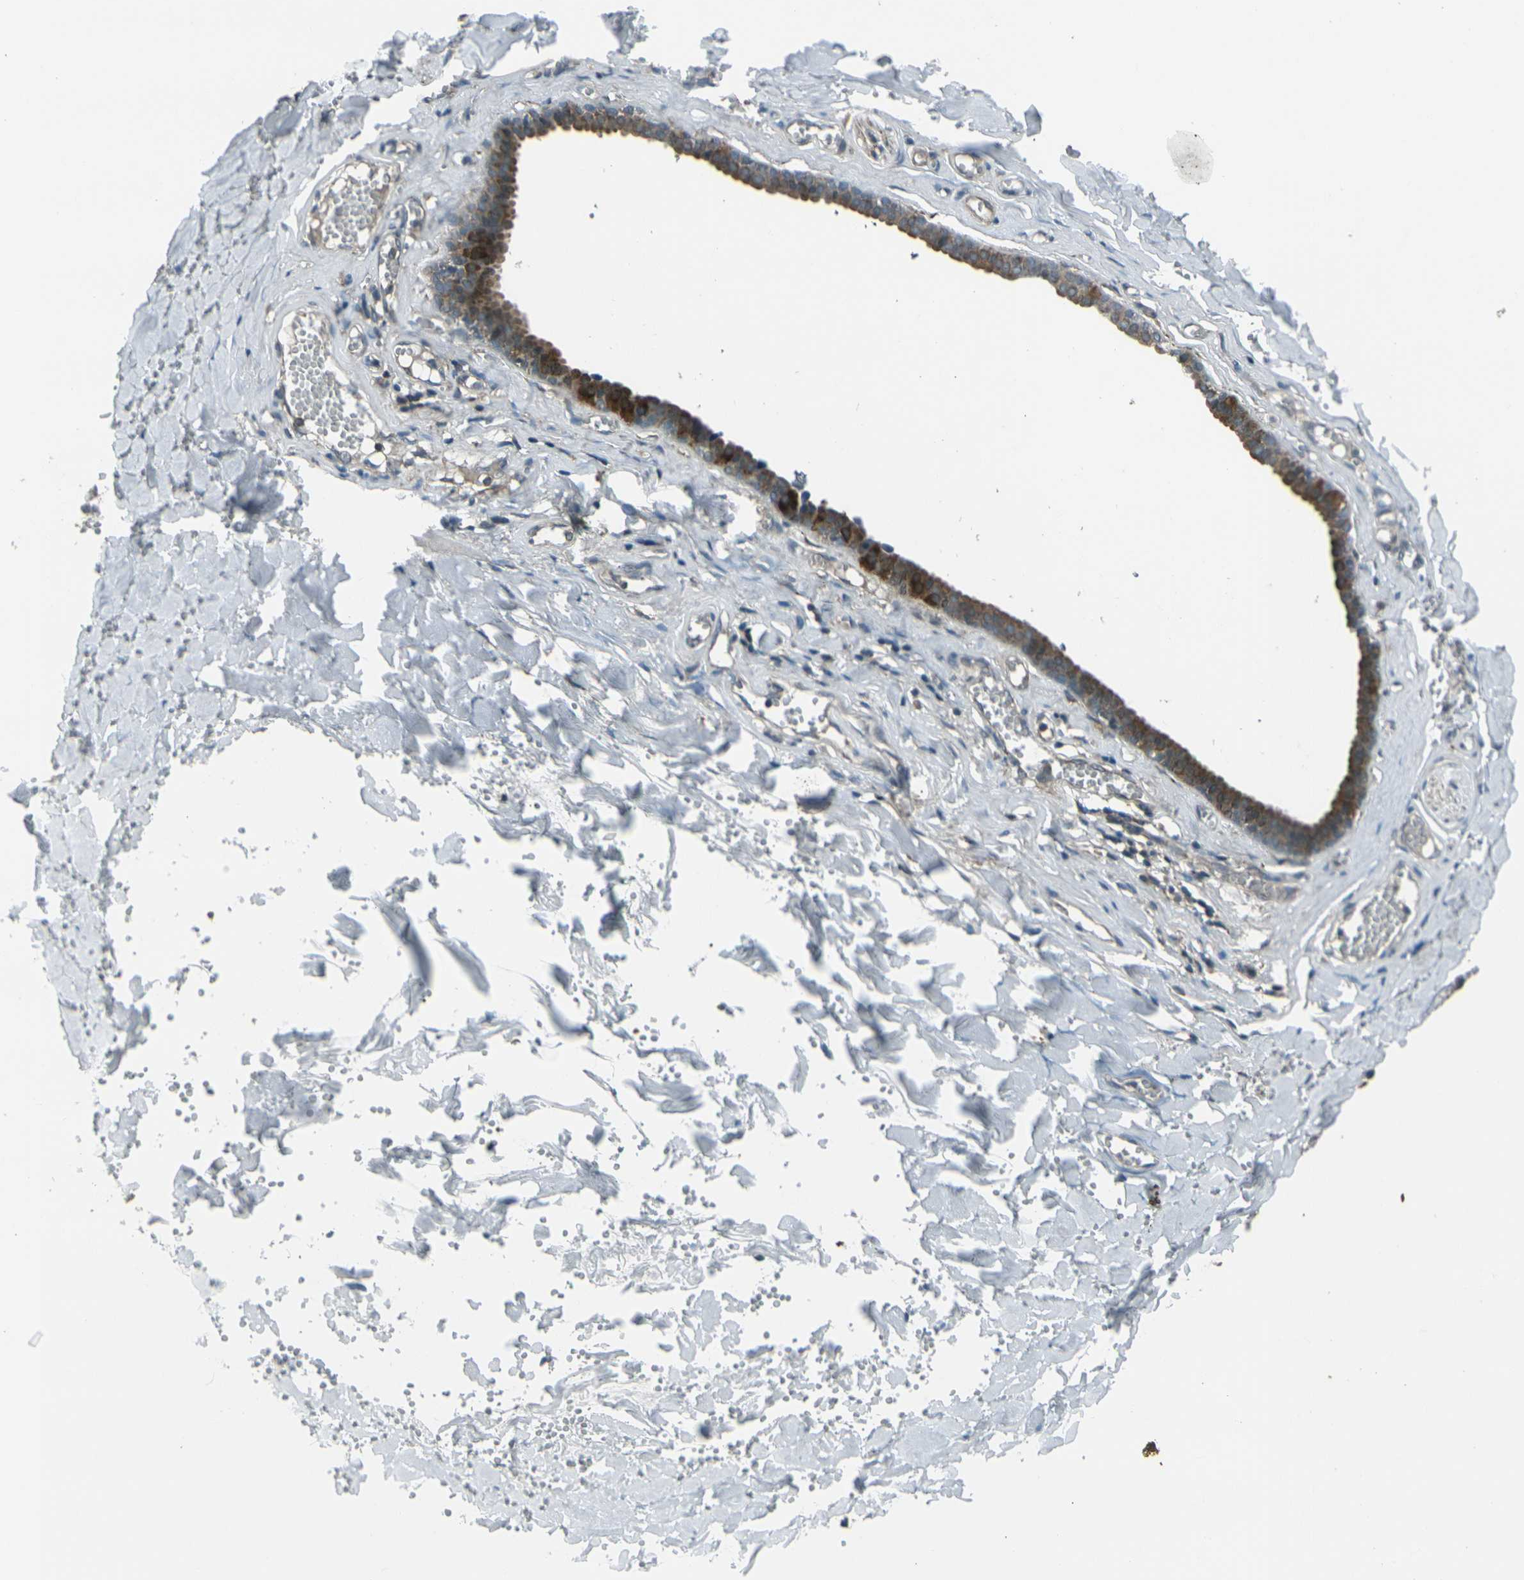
{"staining": {"intensity": "moderate", "quantity": ">75%", "location": "cytoplasmic/membranous"}, "tissue": "salivary gland", "cell_type": "Glandular cells", "image_type": "normal", "snomed": [{"axis": "morphology", "description": "Normal tissue, NOS"}, {"axis": "topography", "description": "Salivary gland"}], "caption": "About >75% of glandular cells in unremarkable human salivary gland demonstrate moderate cytoplasmic/membranous protein positivity as visualized by brown immunohistochemical staining.", "gene": "LSMEM1", "patient": {"sex": "male", "age": 62}}